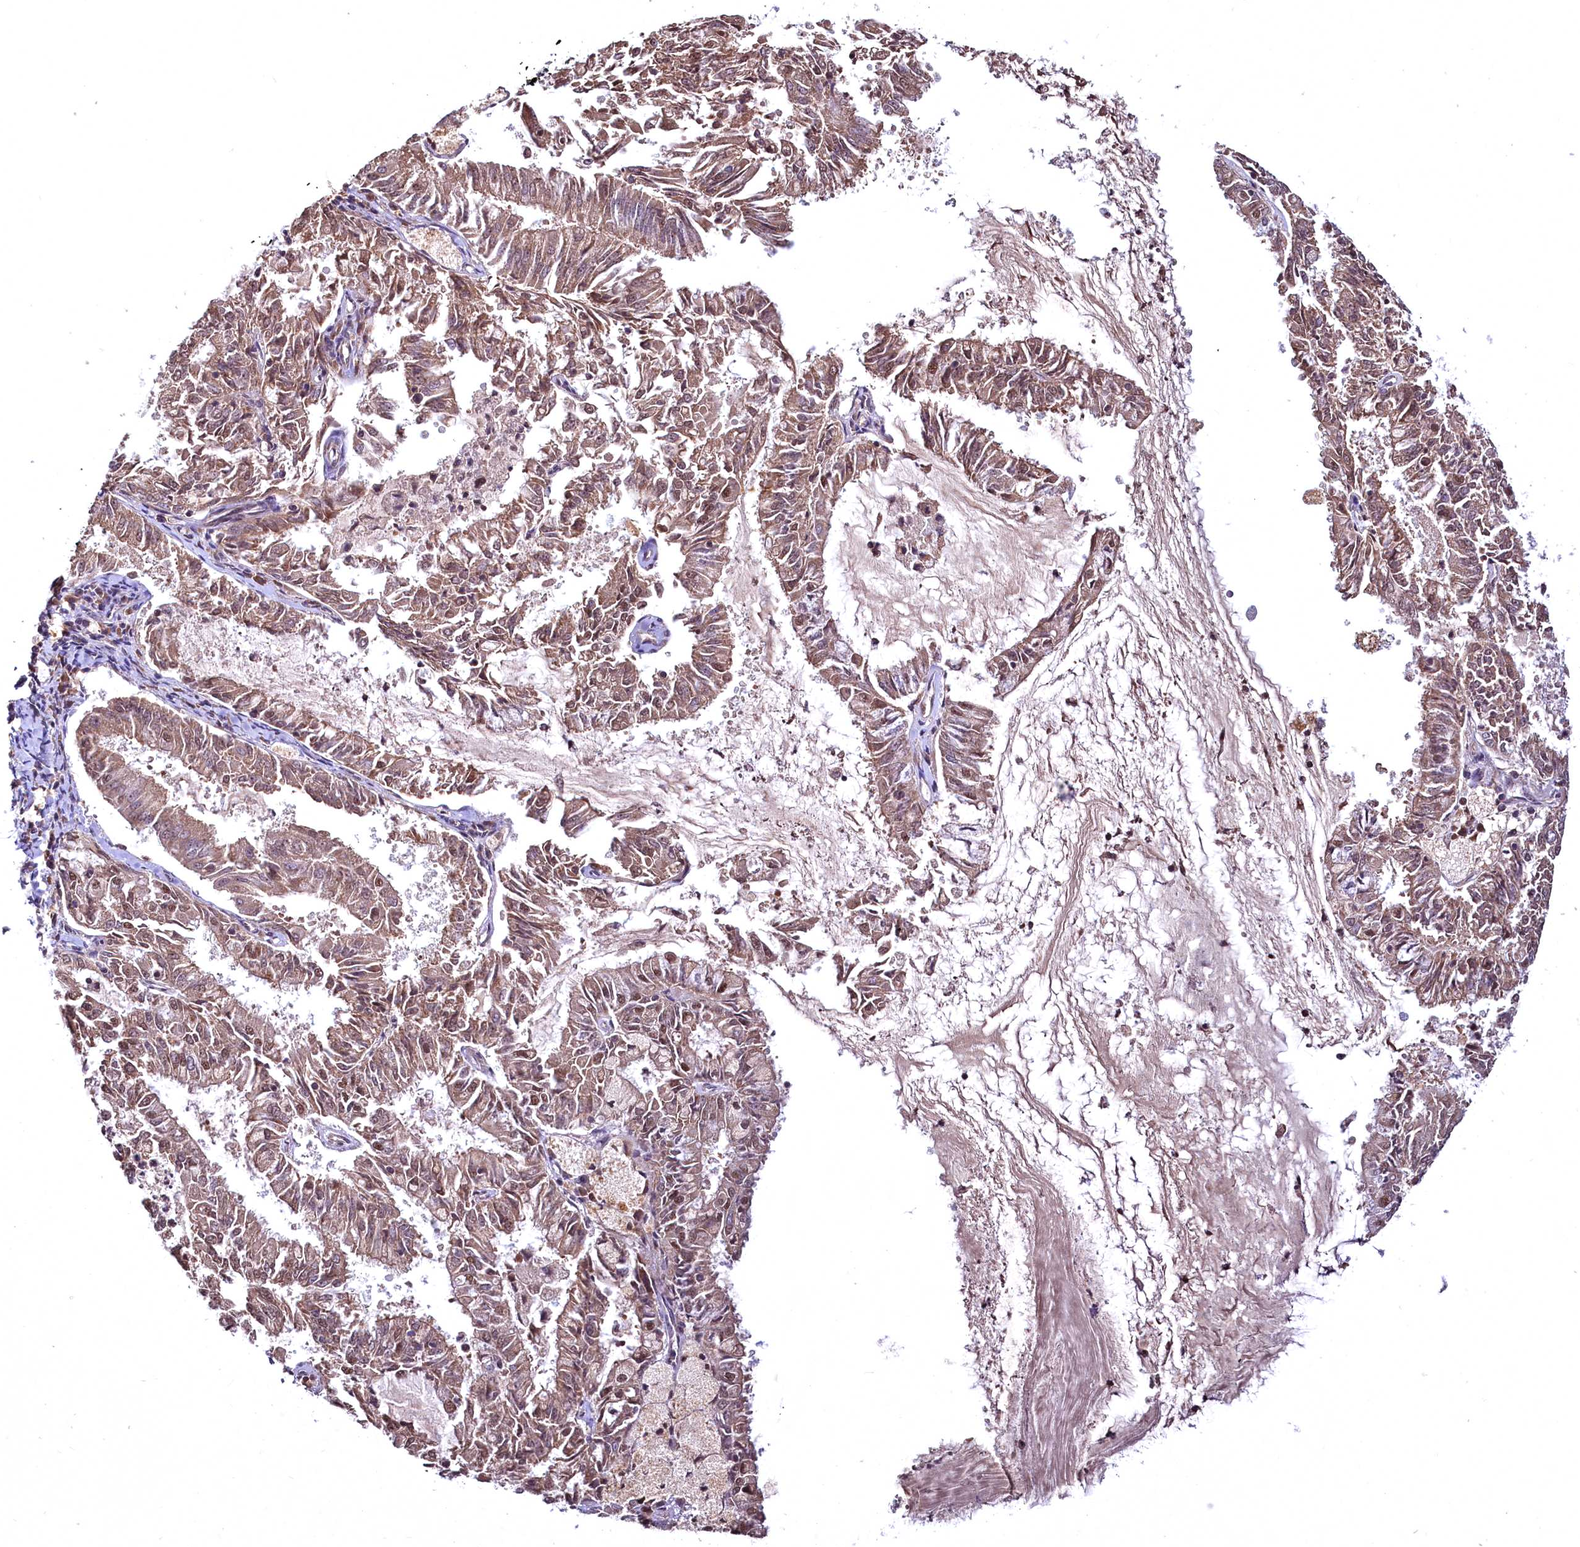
{"staining": {"intensity": "moderate", "quantity": "25%-75%", "location": "cytoplasmic/membranous,nuclear"}, "tissue": "endometrial cancer", "cell_type": "Tumor cells", "image_type": "cancer", "snomed": [{"axis": "morphology", "description": "Adenocarcinoma, NOS"}, {"axis": "topography", "description": "Endometrium"}], "caption": "A photomicrograph of human endometrial cancer (adenocarcinoma) stained for a protein reveals moderate cytoplasmic/membranous and nuclear brown staining in tumor cells.", "gene": "N4BP2L1", "patient": {"sex": "female", "age": 57}}